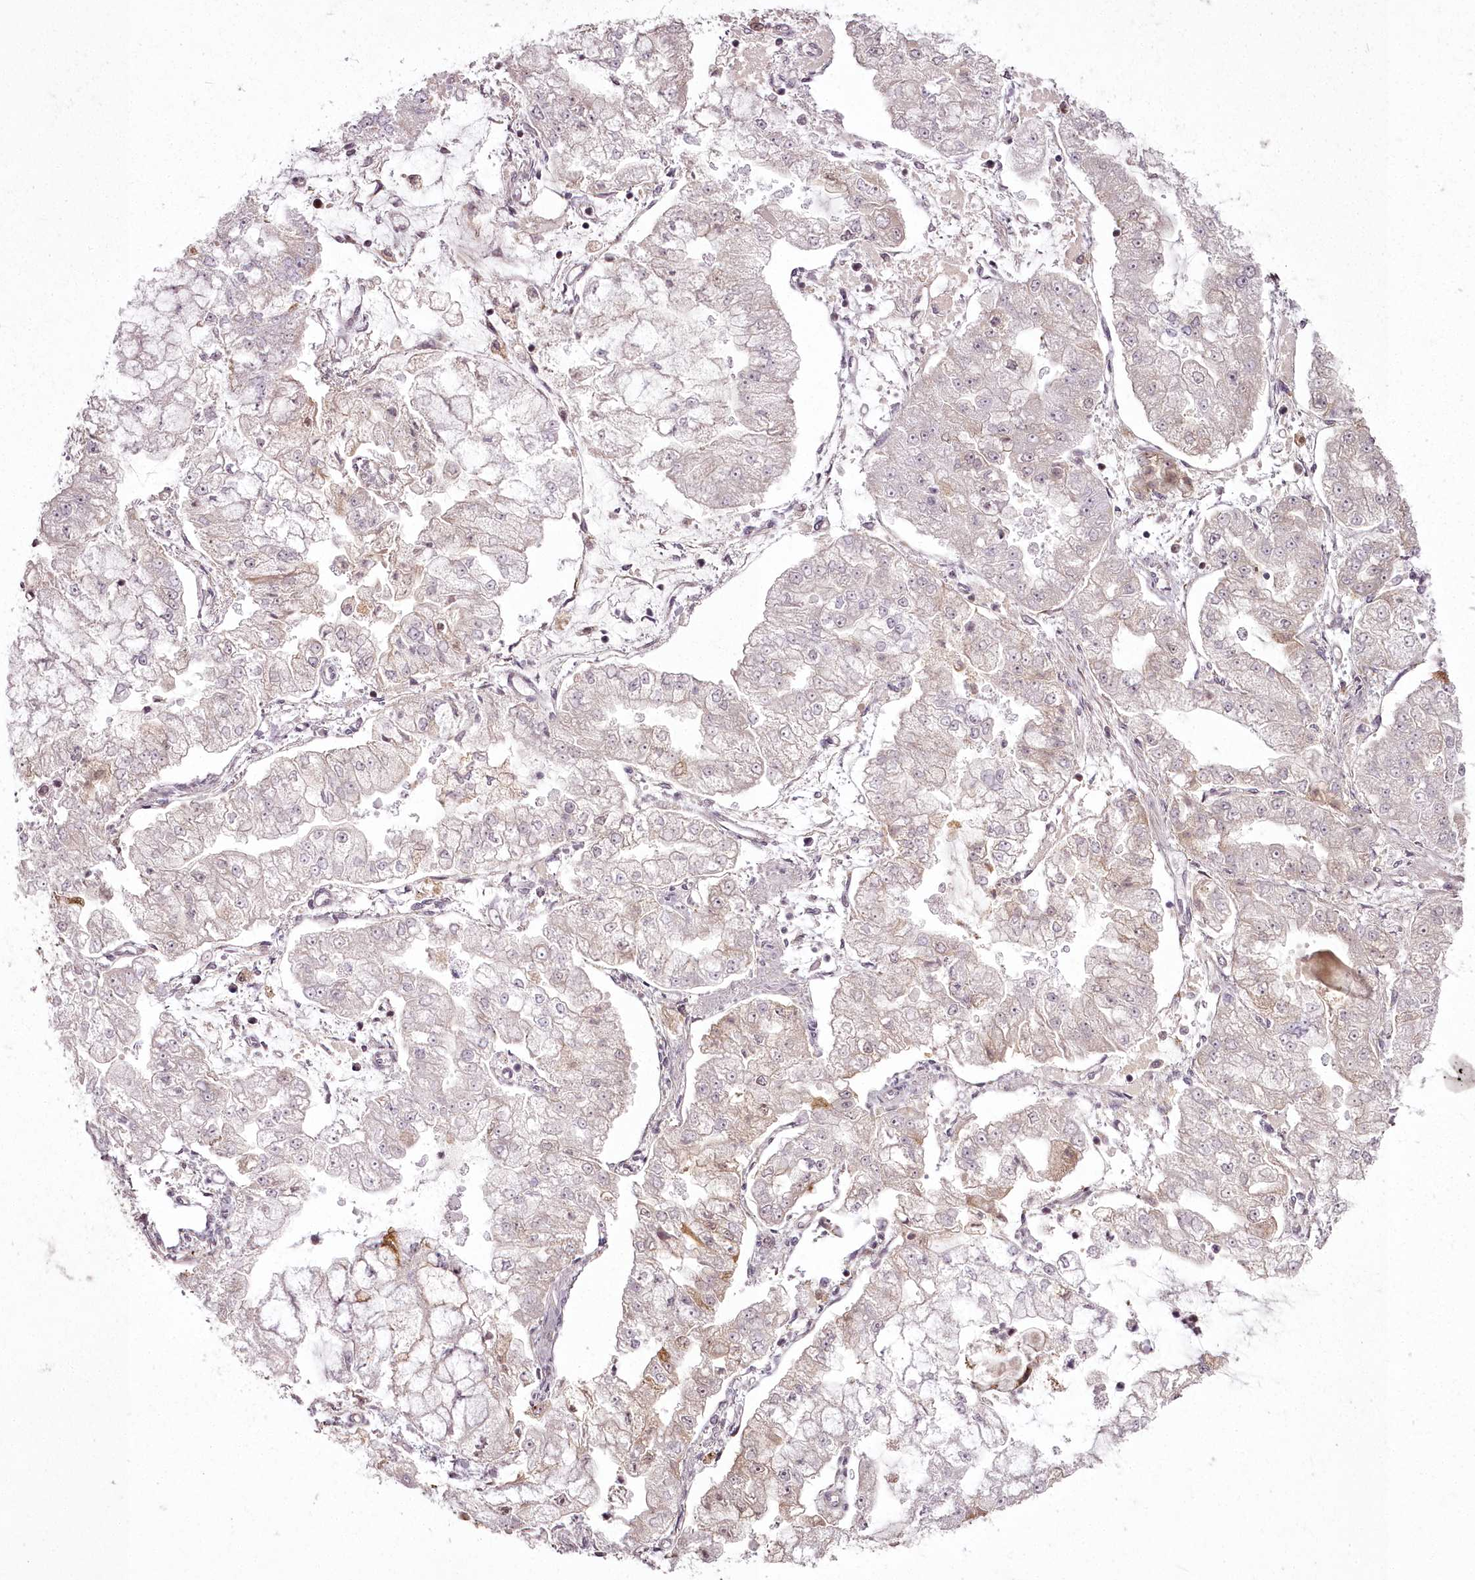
{"staining": {"intensity": "weak", "quantity": "<25%", "location": "cytoplasmic/membranous"}, "tissue": "stomach cancer", "cell_type": "Tumor cells", "image_type": "cancer", "snomed": [{"axis": "morphology", "description": "Adenocarcinoma, NOS"}, {"axis": "topography", "description": "Stomach"}], "caption": "An immunohistochemistry photomicrograph of stomach cancer (adenocarcinoma) is shown. There is no staining in tumor cells of stomach cancer (adenocarcinoma).", "gene": "CHCHD2", "patient": {"sex": "male", "age": 76}}